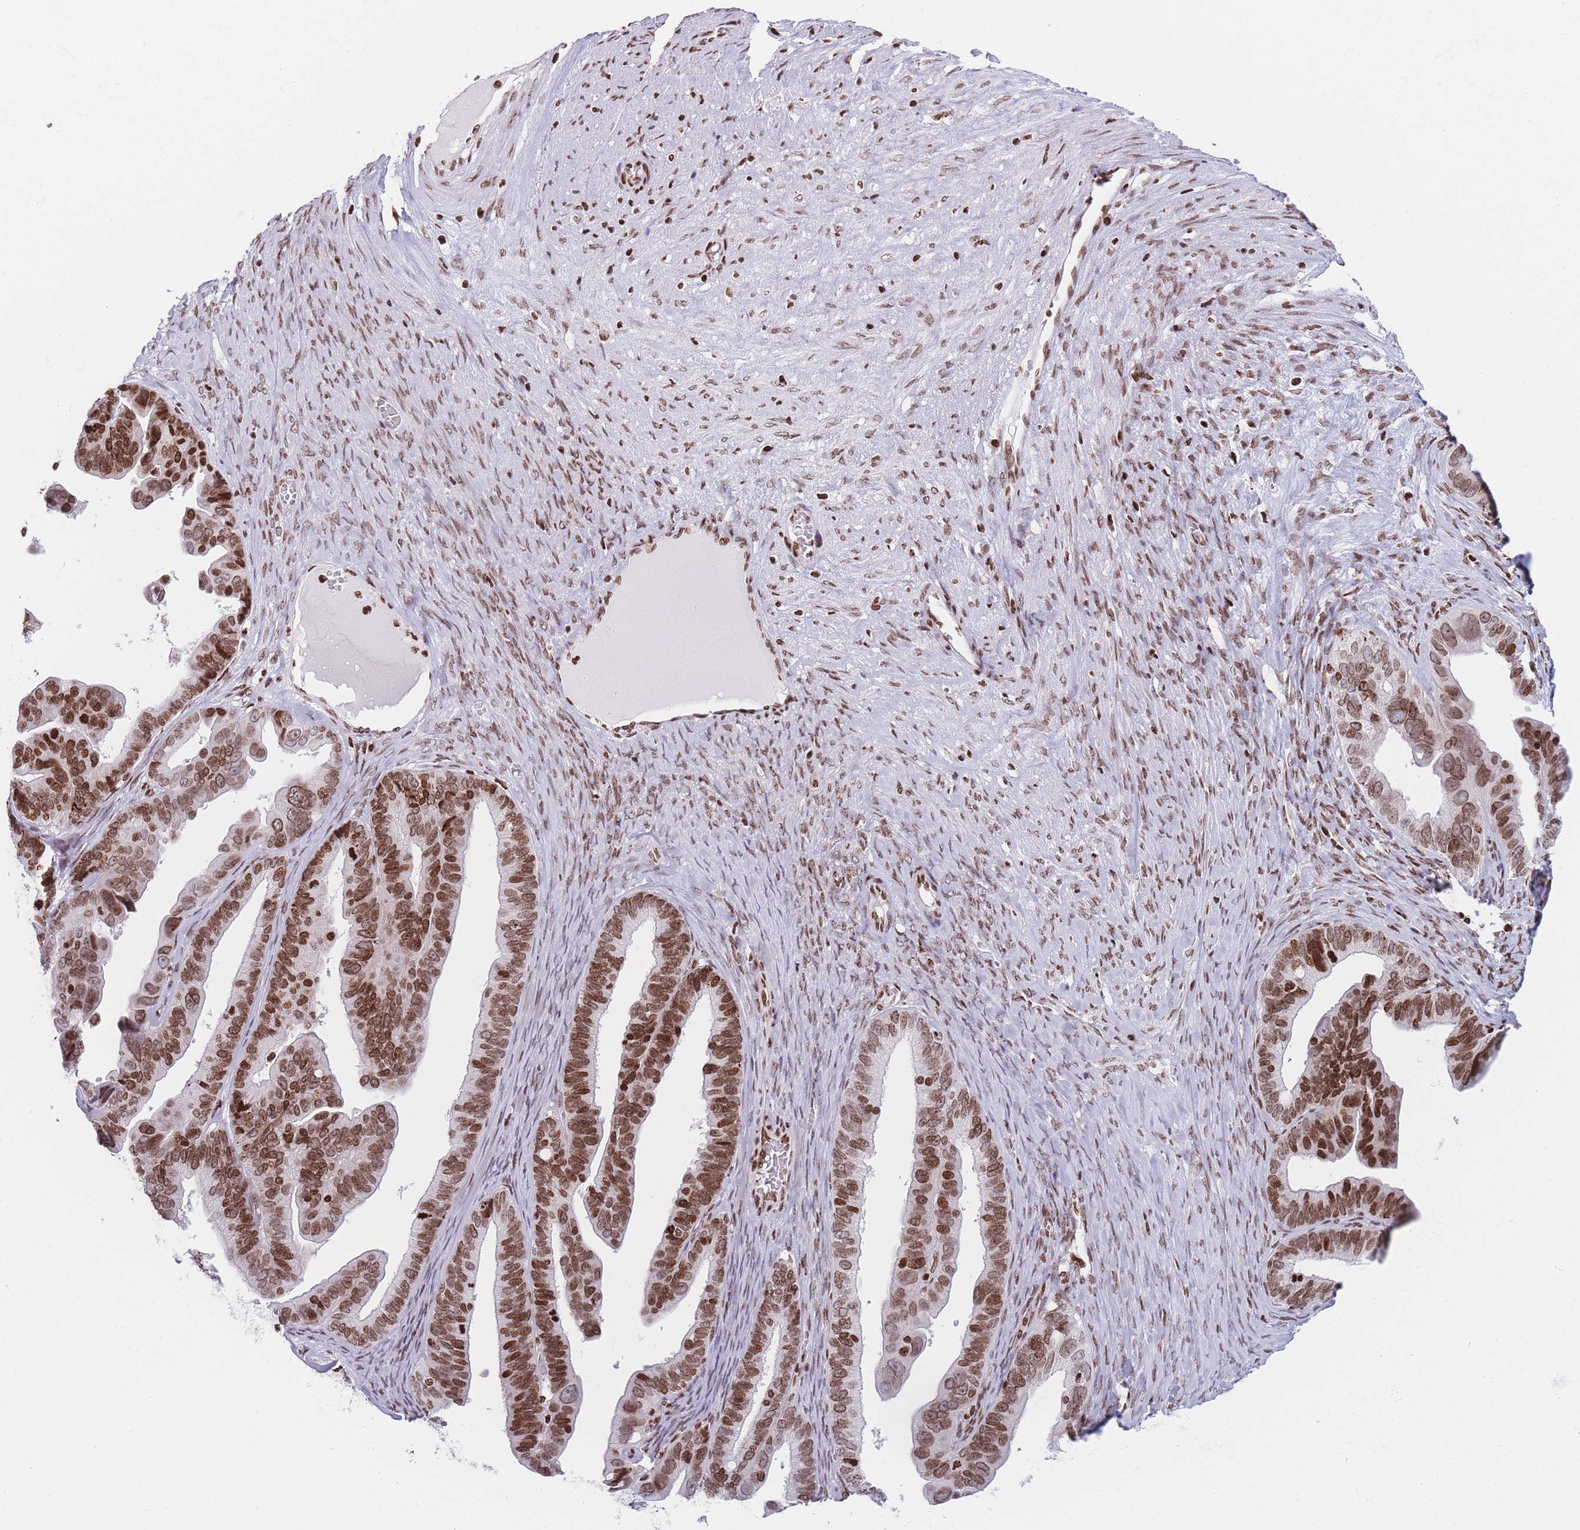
{"staining": {"intensity": "strong", "quantity": ">75%", "location": "nuclear"}, "tissue": "ovarian cancer", "cell_type": "Tumor cells", "image_type": "cancer", "snomed": [{"axis": "morphology", "description": "Cystadenocarcinoma, serous, NOS"}, {"axis": "topography", "description": "Ovary"}], "caption": "This histopathology image exhibits immunohistochemistry staining of serous cystadenocarcinoma (ovarian), with high strong nuclear positivity in approximately >75% of tumor cells.", "gene": "AK9", "patient": {"sex": "female", "age": 56}}